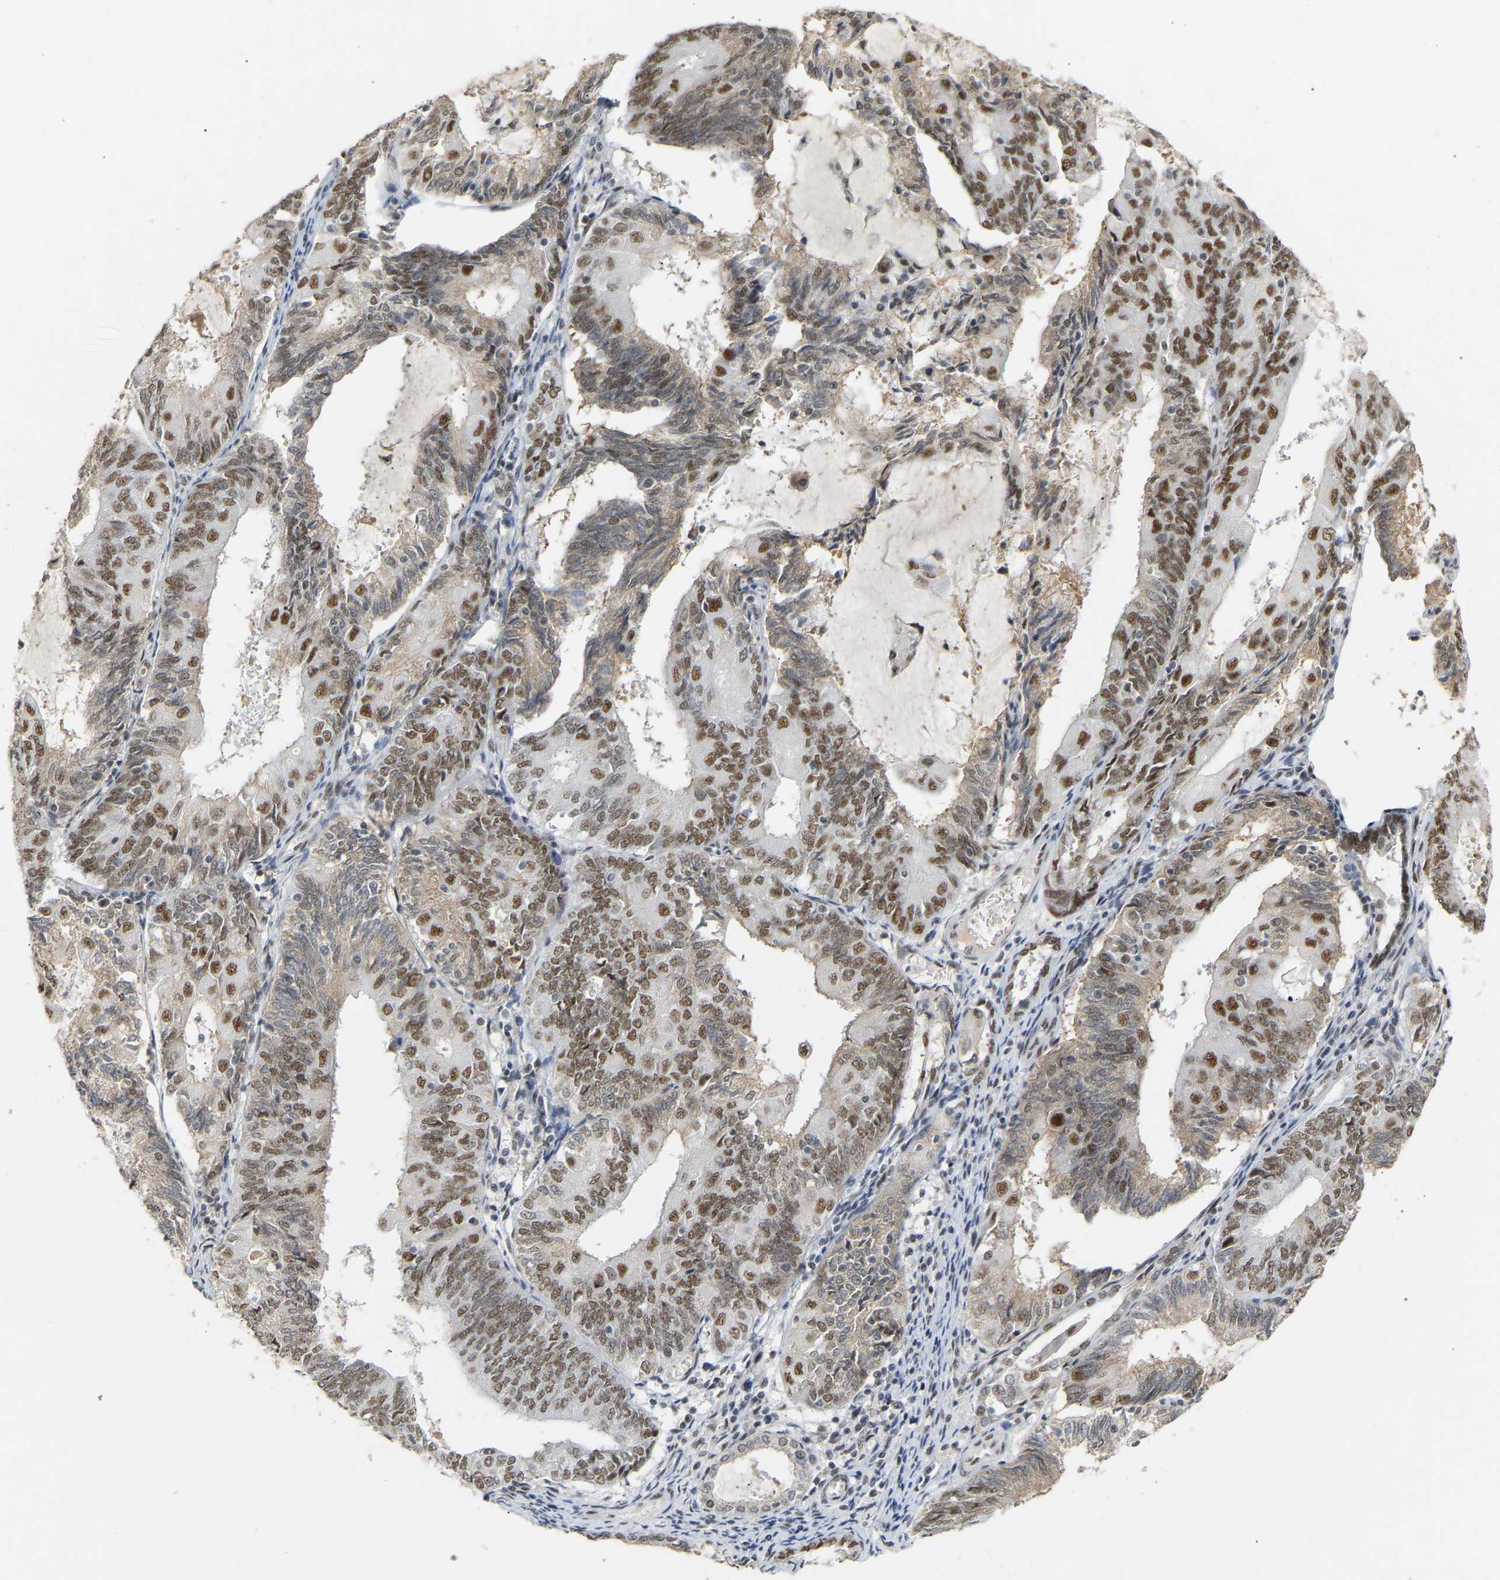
{"staining": {"intensity": "moderate", "quantity": ">75%", "location": "nuclear"}, "tissue": "endometrial cancer", "cell_type": "Tumor cells", "image_type": "cancer", "snomed": [{"axis": "morphology", "description": "Adenocarcinoma, NOS"}, {"axis": "topography", "description": "Endometrium"}], "caption": "An image of endometrial cancer stained for a protein demonstrates moderate nuclear brown staining in tumor cells.", "gene": "NELFB", "patient": {"sex": "female", "age": 81}}